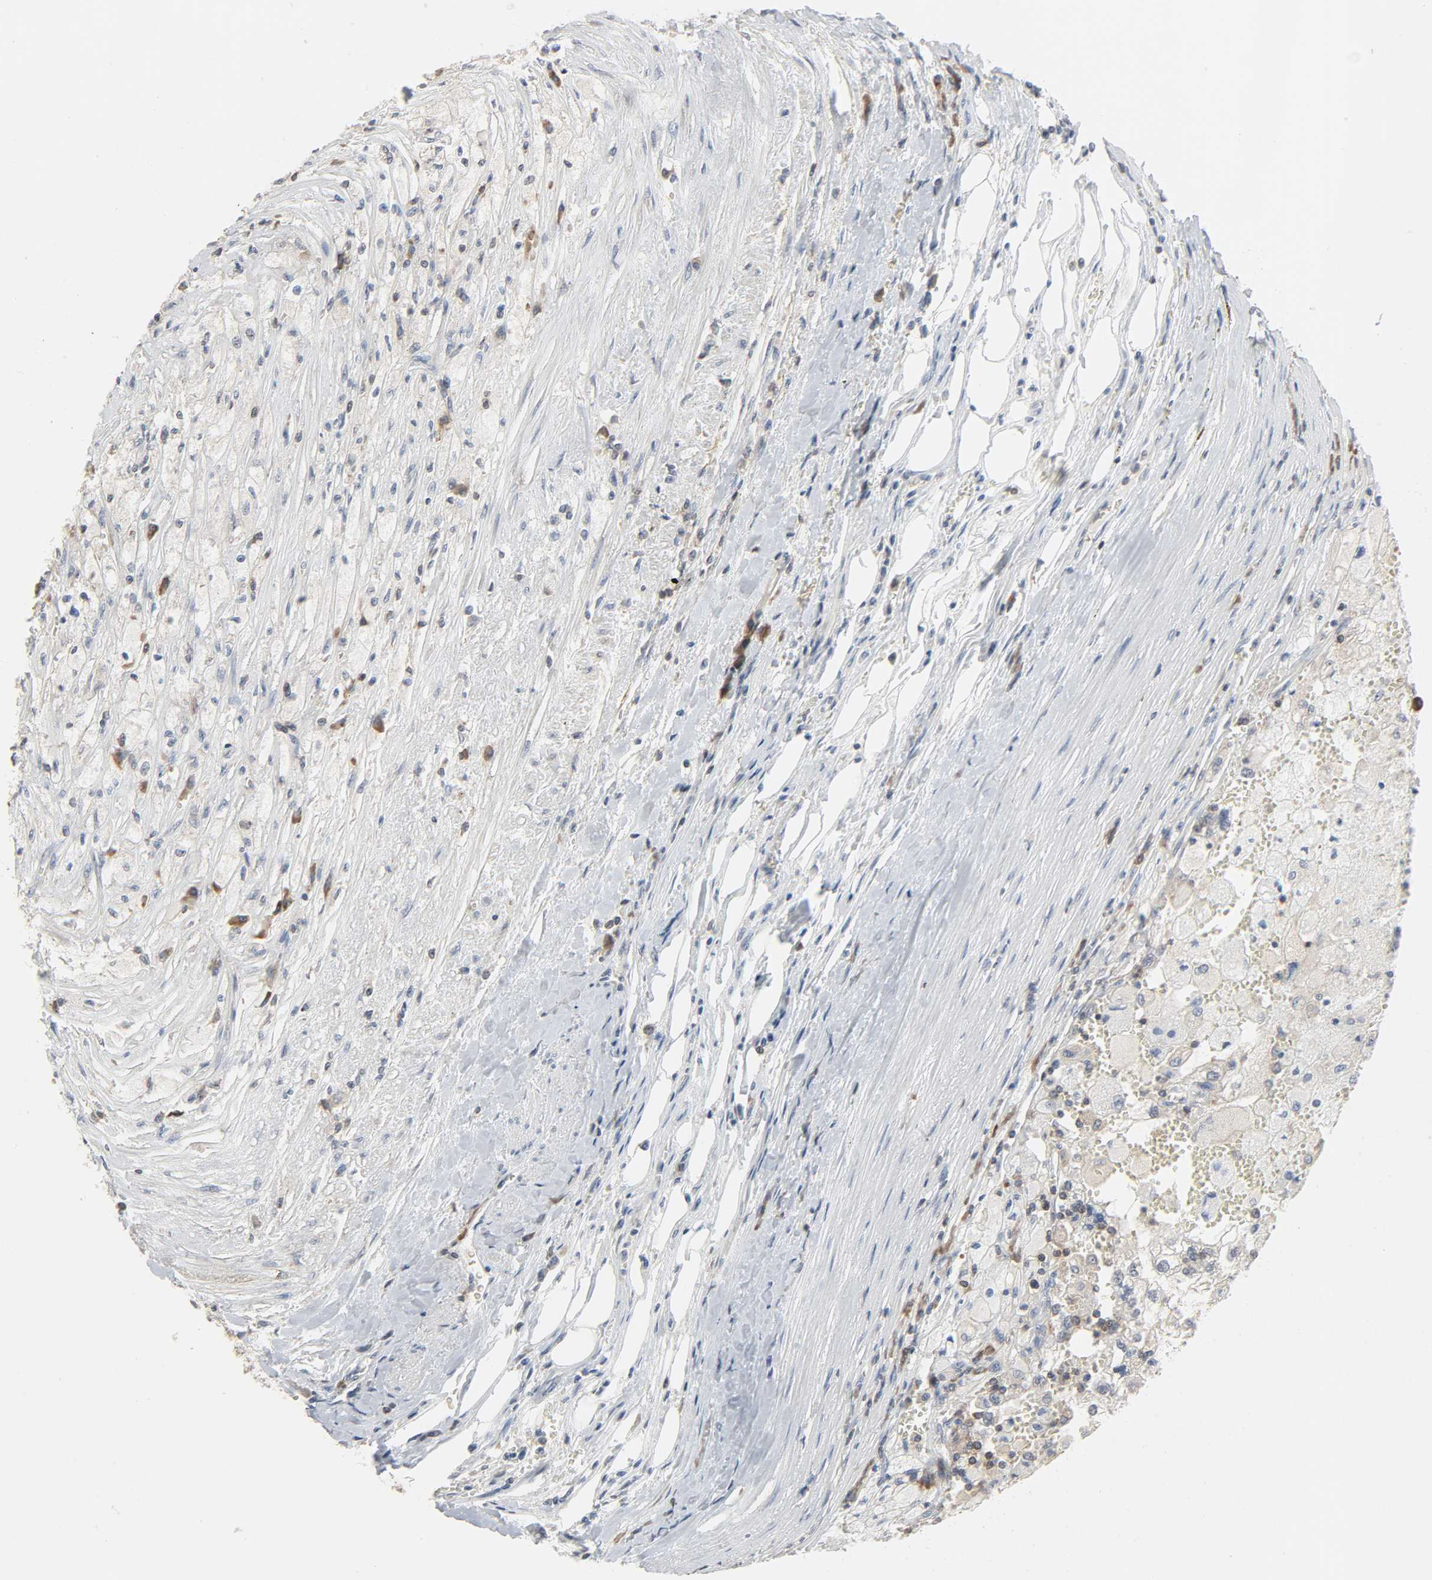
{"staining": {"intensity": "weak", "quantity": "25%-75%", "location": "cytoplasmic/membranous"}, "tissue": "renal cancer", "cell_type": "Tumor cells", "image_type": "cancer", "snomed": [{"axis": "morphology", "description": "Normal tissue, NOS"}, {"axis": "morphology", "description": "Adenocarcinoma, NOS"}, {"axis": "topography", "description": "Kidney"}], "caption": "A brown stain shows weak cytoplasmic/membranous expression of a protein in renal cancer (adenocarcinoma) tumor cells. Immunohistochemistry (ihc) stains the protein in brown and the nuclei are stained blue.", "gene": "PLEKHA2", "patient": {"sex": "male", "age": 71}}